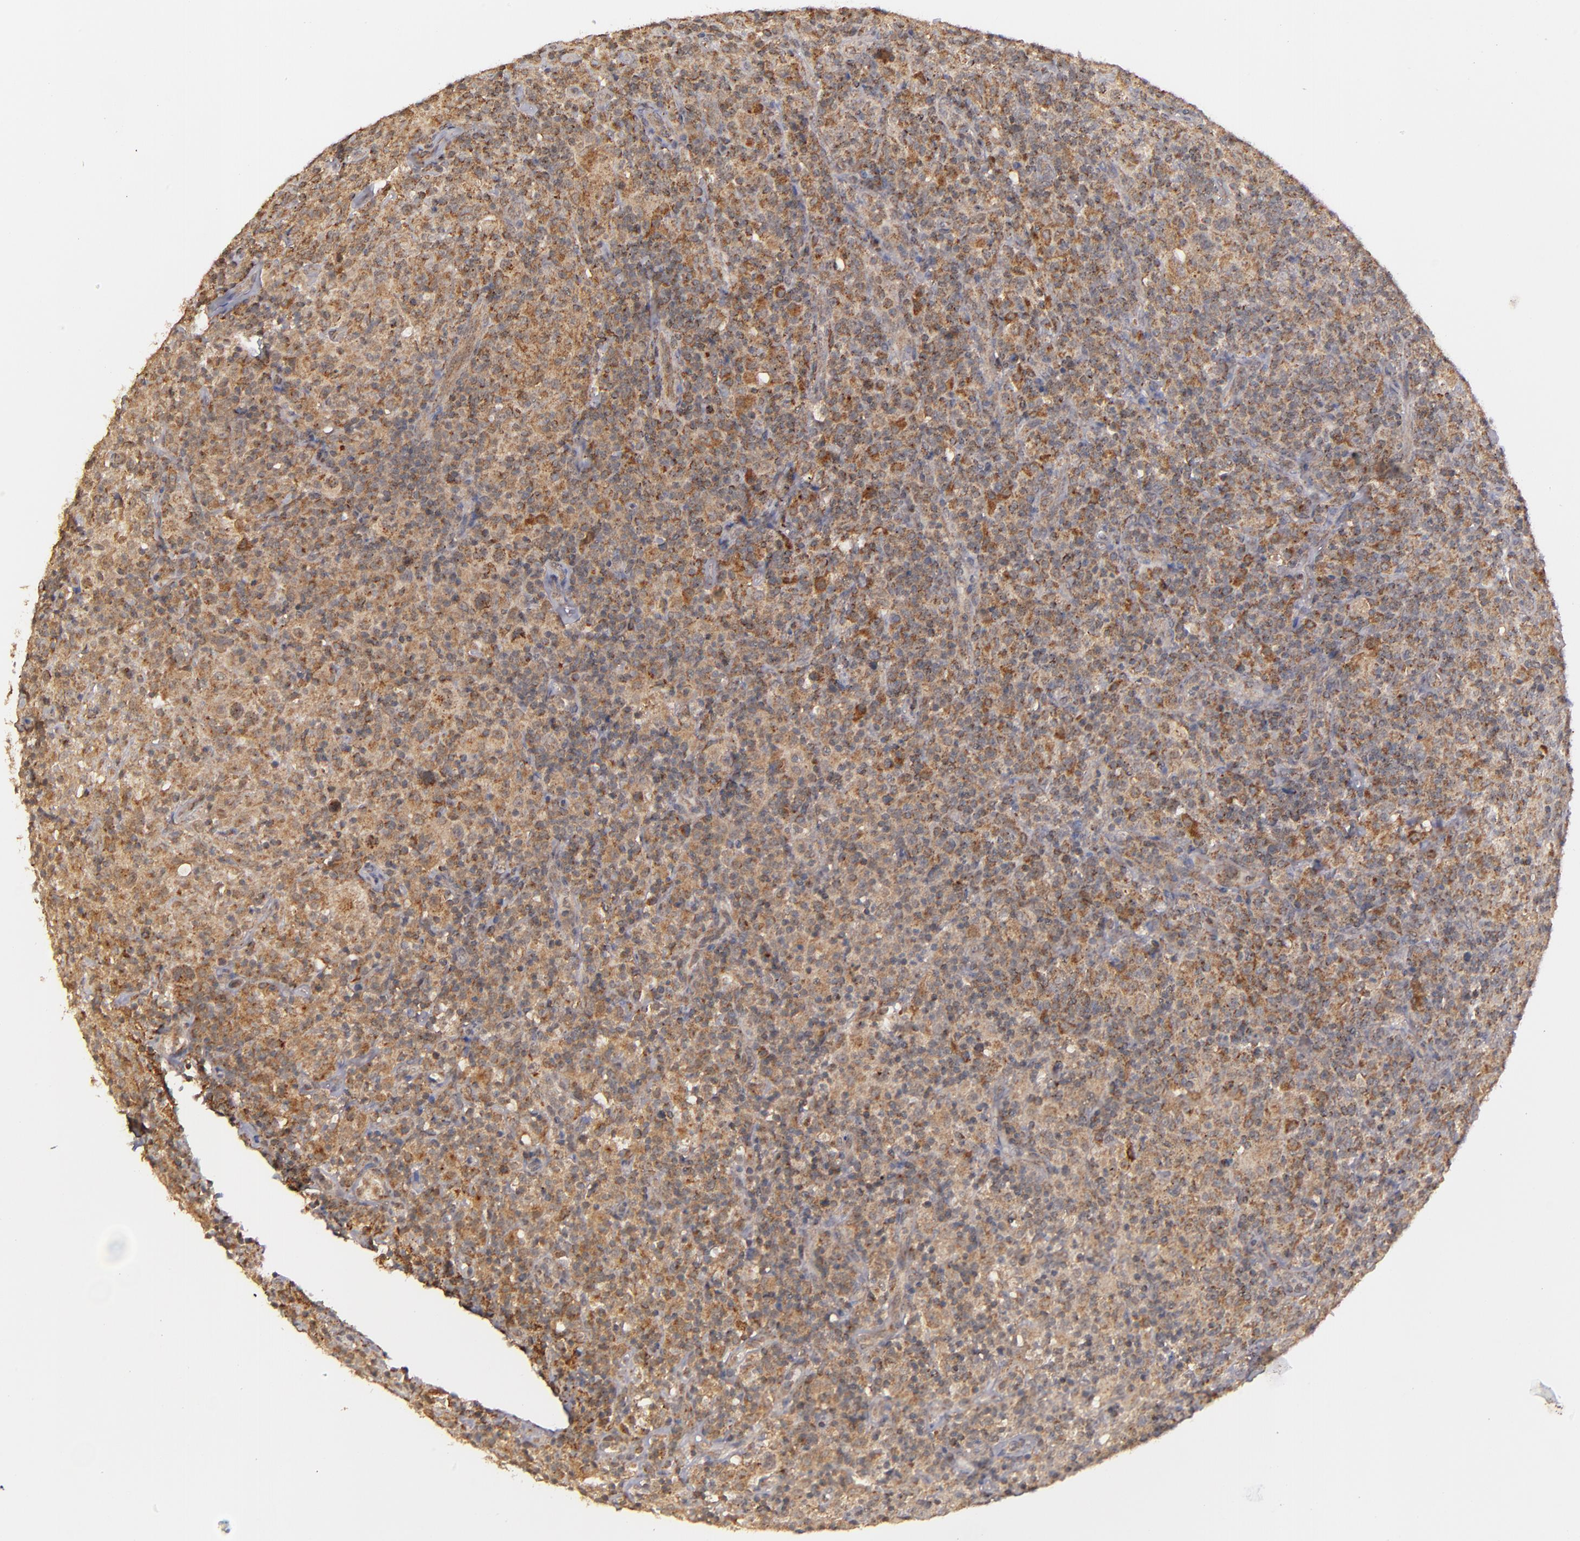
{"staining": {"intensity": "moderate", "quantity": ">75%", "location": "cytoplasmic/membranous"}, "tissue": "lymphoma", "cell_type": "Tumor cells", "image_type": "cancer", "snomed": [{"axis": "morphology", "description": "Hodgkin's disease, NOS"}, {"axis": "topography", "description": "Lymph node"}], "caption": "Protein expression by IHC reveals moderate cytoplasmic/membranous staining in about >75% of tumor cells in Hodgkin's disease.", "gene": "ZFYVE1", "patient": {"sex": "male", "age": 65}}